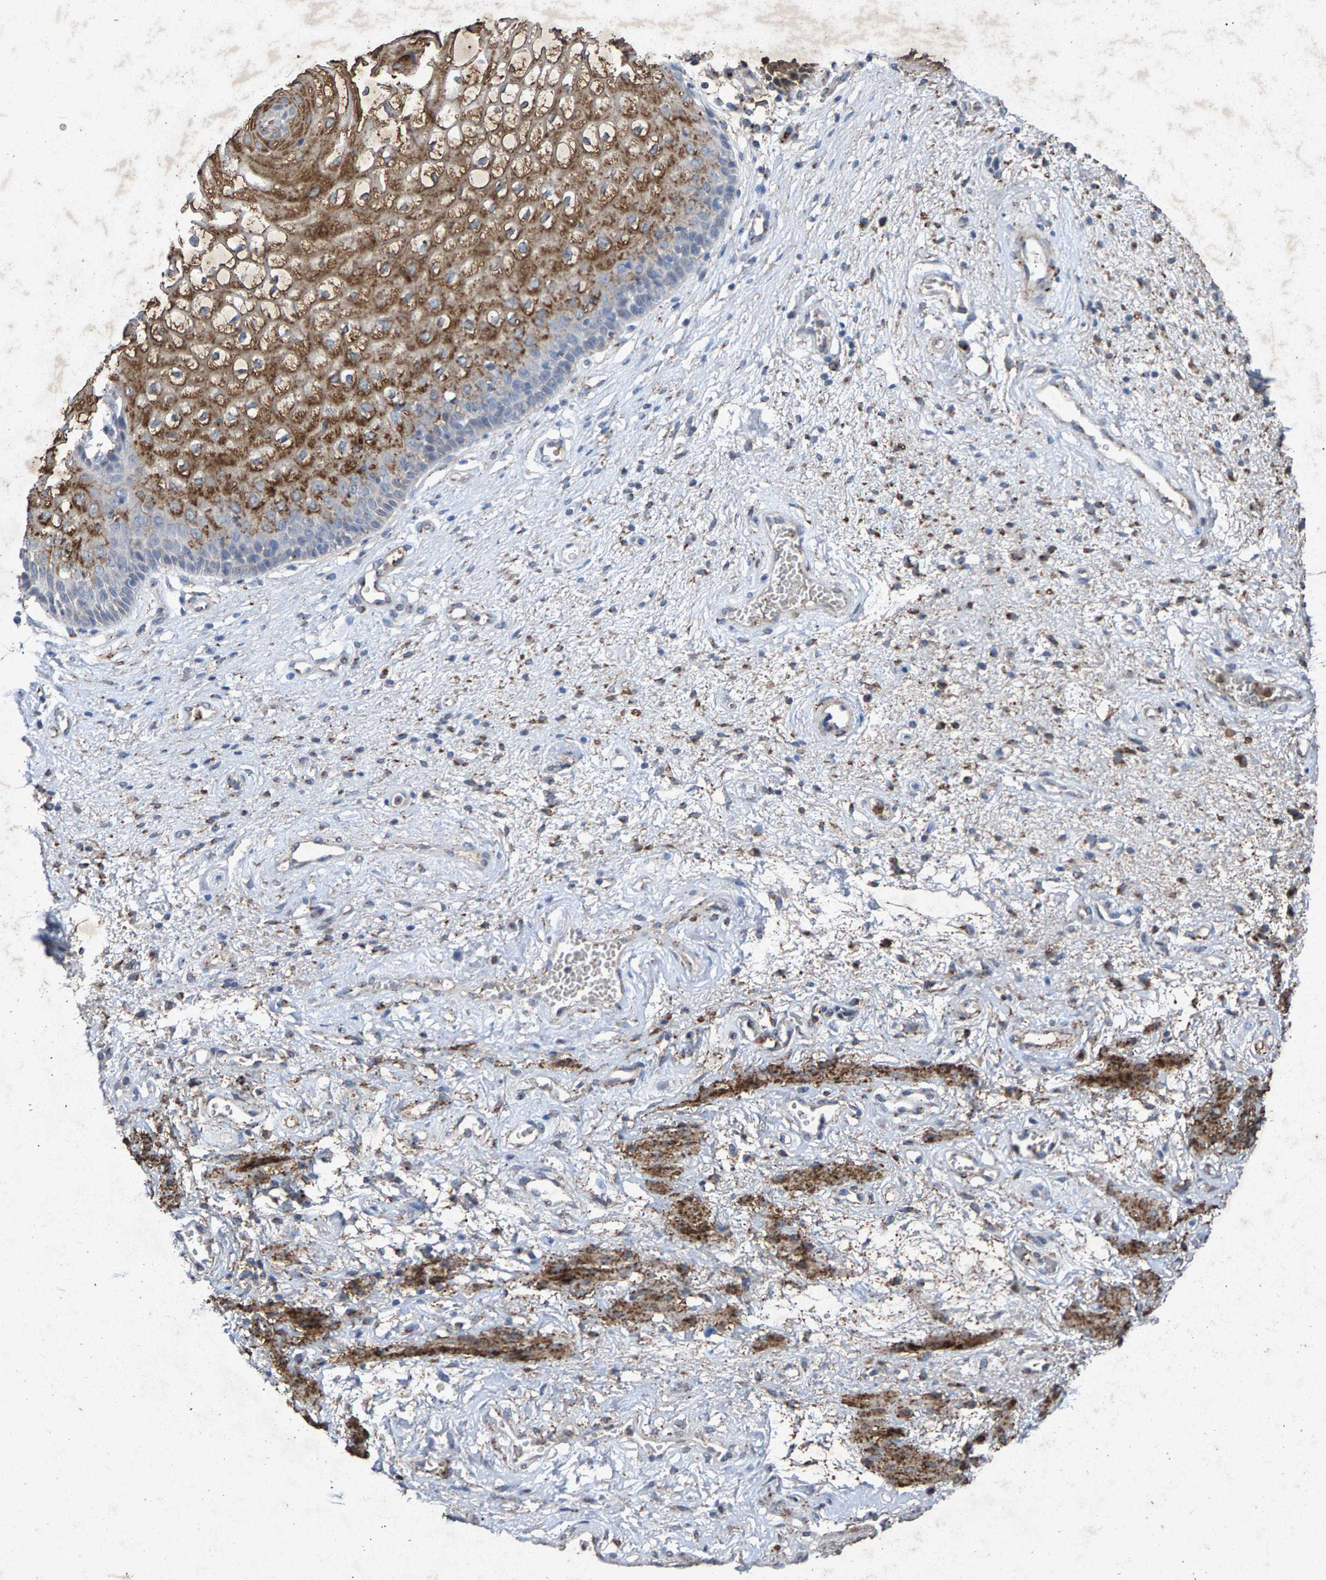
{"staining": {"intensity": "moderate", "quantity": ">75%", "location": "cytoplasmic/membranous"}, "tissue": "vagina", "cell_type": "Squamous epithelial cells", "image_type": "normal", "snomed": [{"axis": "morphology", "description": "Normal tissue, NOS"}, {"axis": "topography", "description": "Vagina"}], "caption": "Vagina stained for a protein (brown) displays moderate cytoplasmic/membranous positive expression in about >75% of squamous epithelial cells.", "gene": "MAN2A1", "patient": {"sex": "female", "age": 34}}